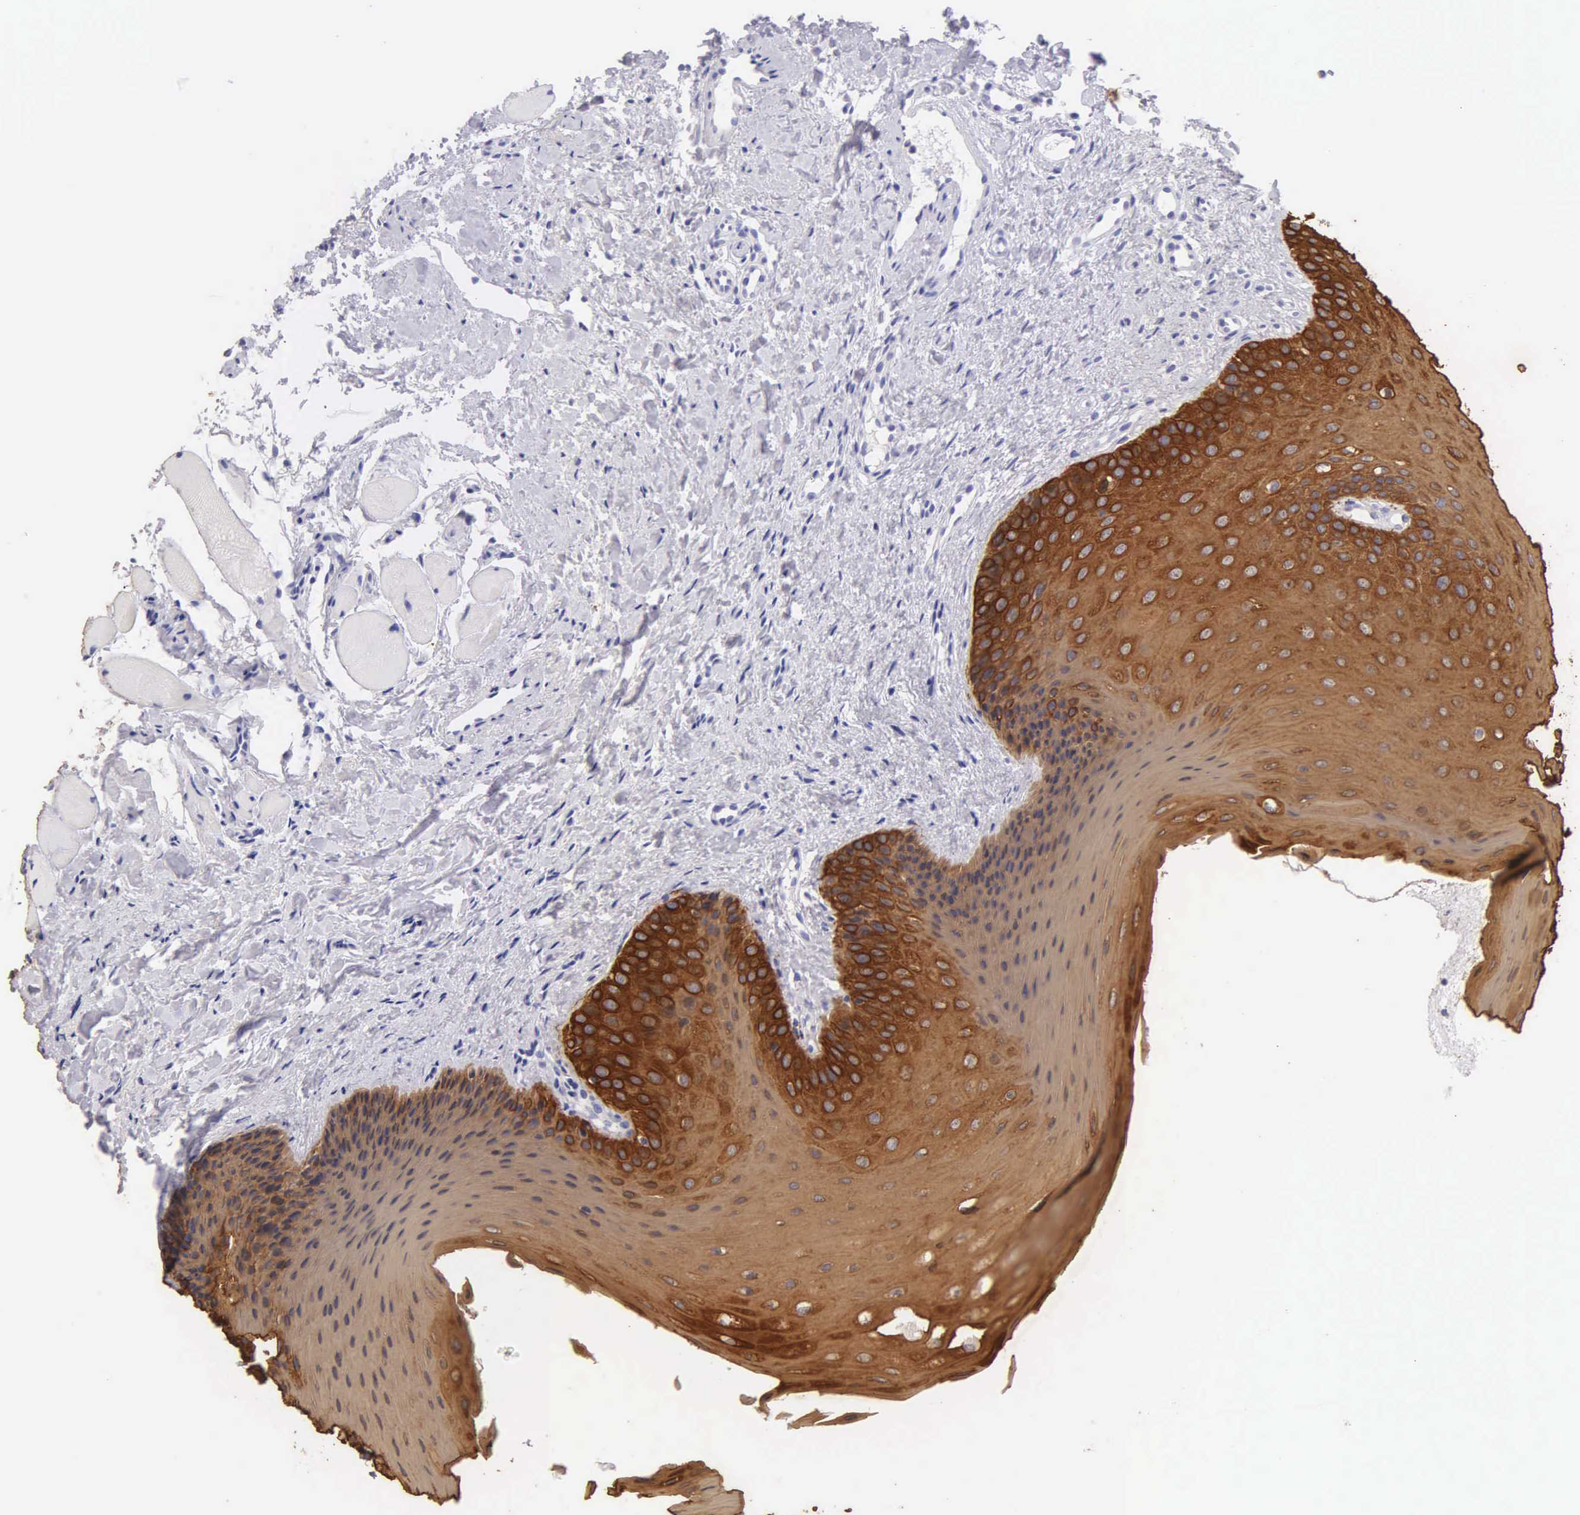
{"staining": {"intensity": "strong", "quantity": ">75%", "location": "cytoplasmic/membranous"}, "tissue": "oral mucosa", "cell_type": "Squamous epithelial cells", "image_type": "normal", "snomed": [{"axis": "morphology", "description": "Normal tissue, NOS"}, {"axis": "topography", "description": "Oral tissue"}], "caption": "Oral mucosa stained with DAB (3,3'-diaminobenzidine) immunohistochemistry (IHC) exhibits high levels of strong cytoplasmic/membranous expression in approximately >75% of squamous epithelial cells.", "gene": "KRT14", "patient": {"sex": "female", "age": 23}}